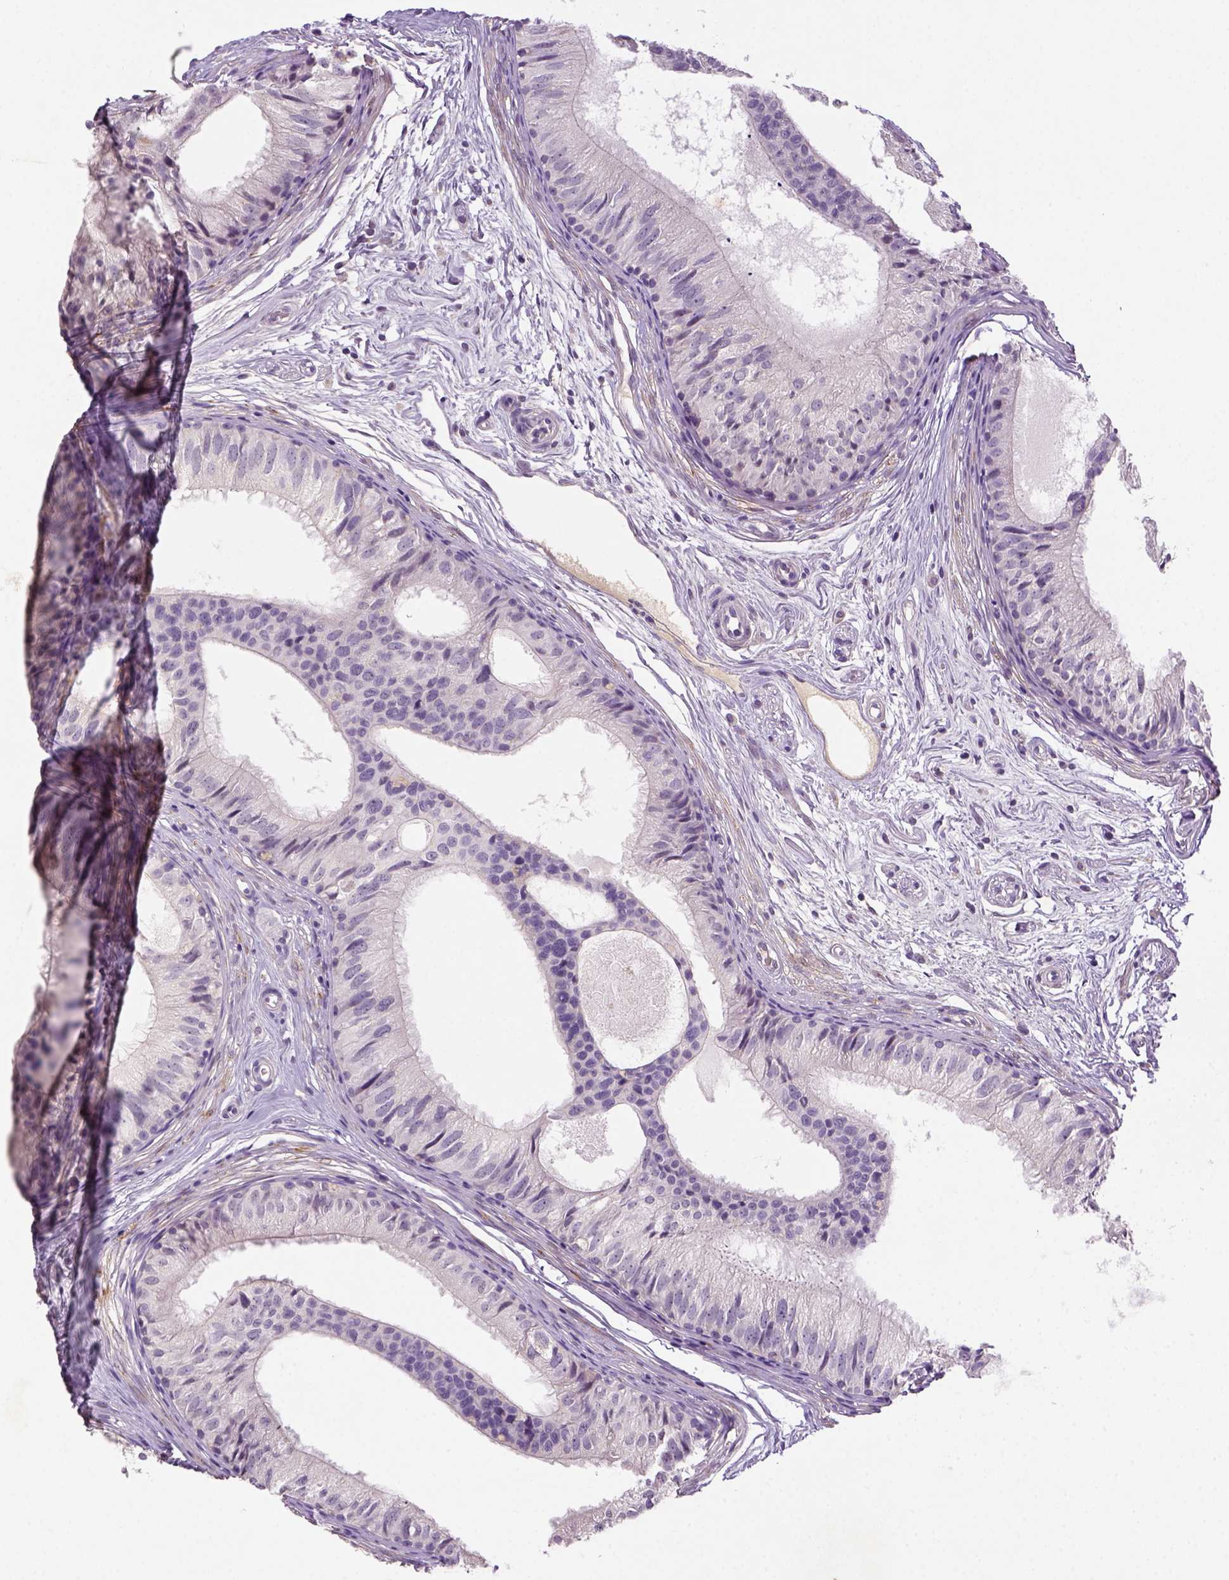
{"staining": {"intensity": "negative", "quantity": "none", "location": "none"}, "tissue": "epididymis", "cell_type": "Glandular cells", "image_type": "normal", "snomed": [{"axis": "morphology", "description": "Normal tissue, NOS"}, {"axis": "topography", "description": "Epididymis"}], "caption": "Immunohistochemical staining of unremarkable human epididymis displays no significant staining in glandular cells. The staining was performed using DAB to visualize the protein expression in brown, while the nuclei were stained in blue with hematoxylin (Magnification: 20x).", "gene": "NLGN2", "patient": {"sex": "male", "age": 25}}